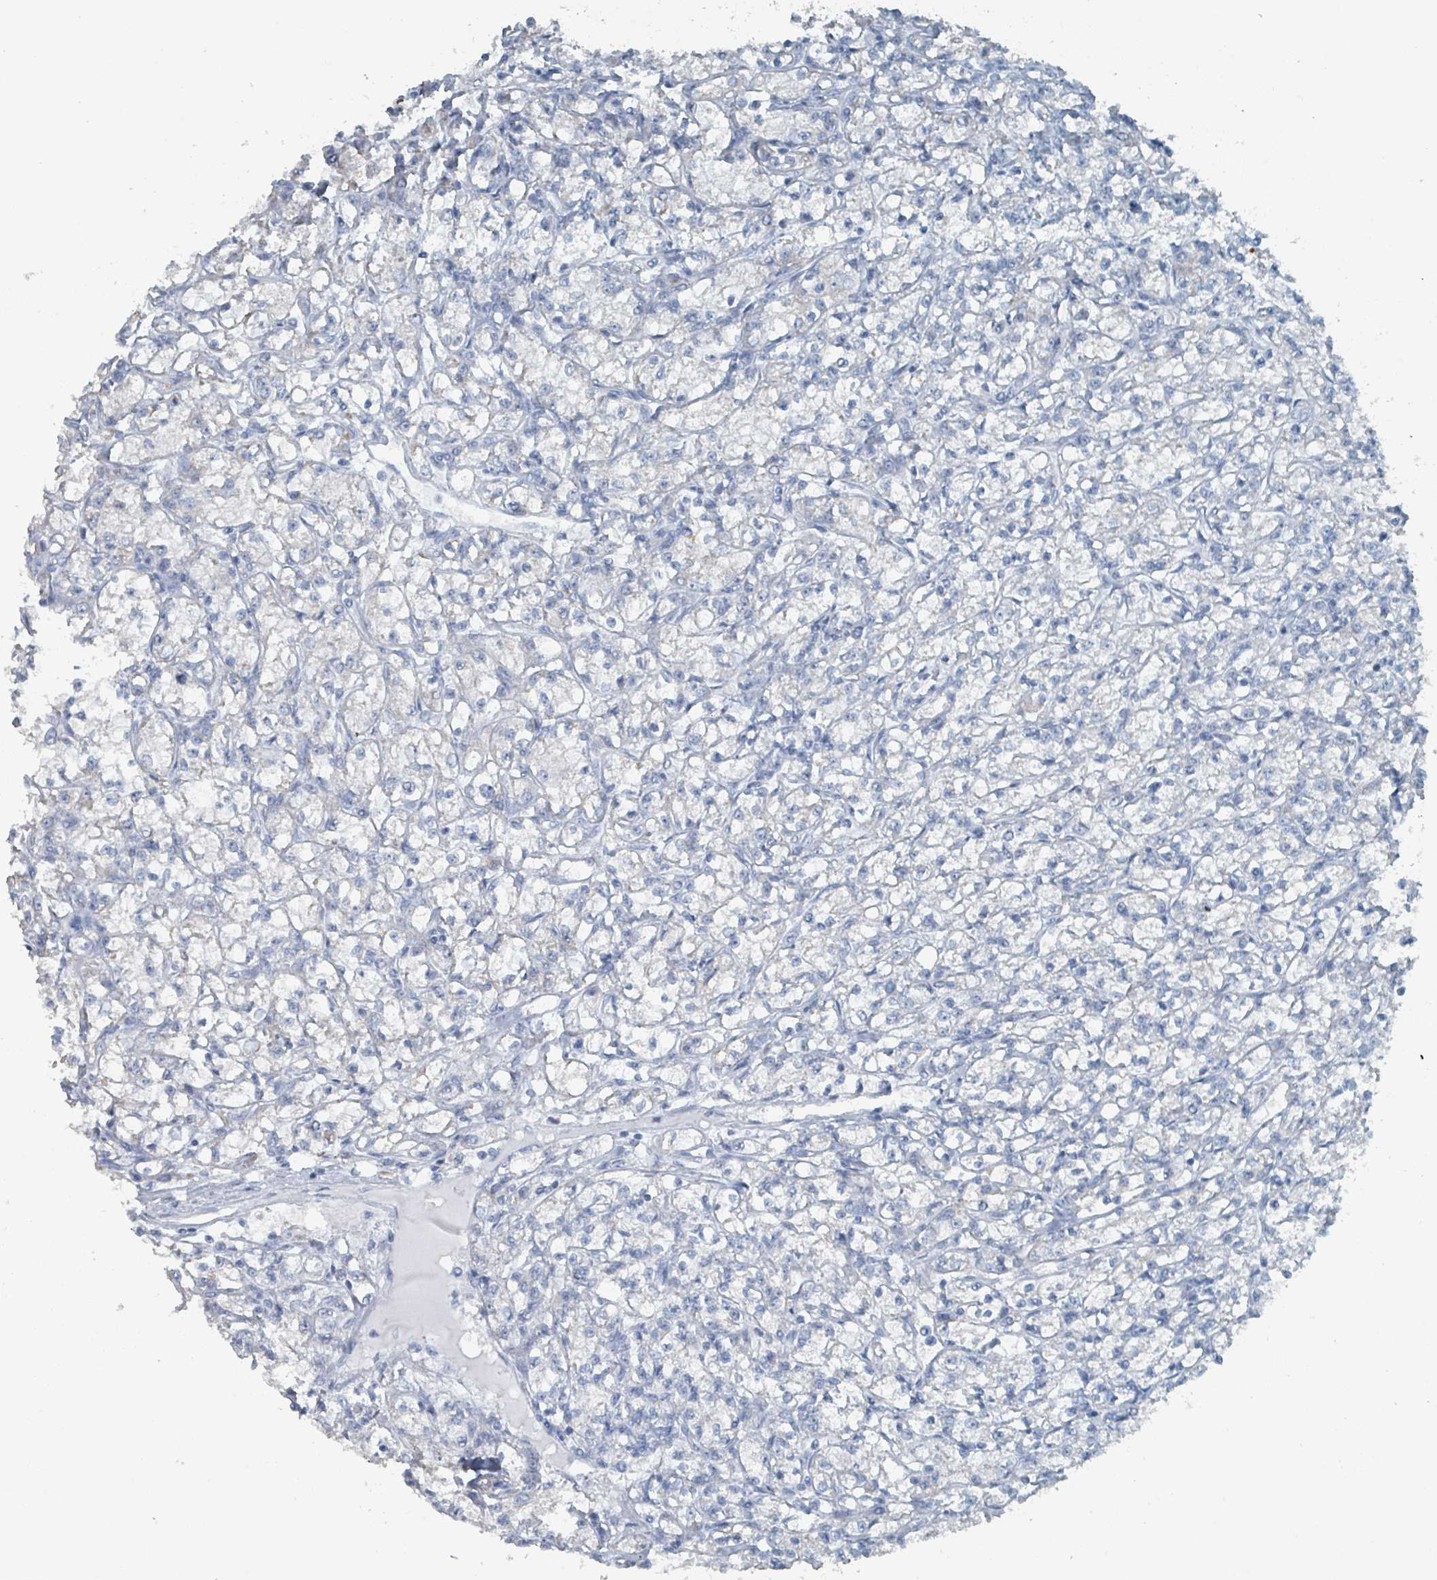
{"staining": {"intensity": "negative", "quantity": "none", "location": "none"}, "tissue": "renal cancer", "cell_type": "Tumor cells", "image_type": "cancer", "snomed": [{"axis": "morphology", "description": "Adenocarcinoma, NOS"}, {"axis": "topography", "description": "Kidney"}], "caption": "Renal adenocarcinoma stained for a protein using IHC demonstrates no staining tumor cells.", "gene": "GAMT", "patient": {"sex": "female", "age": 59}}